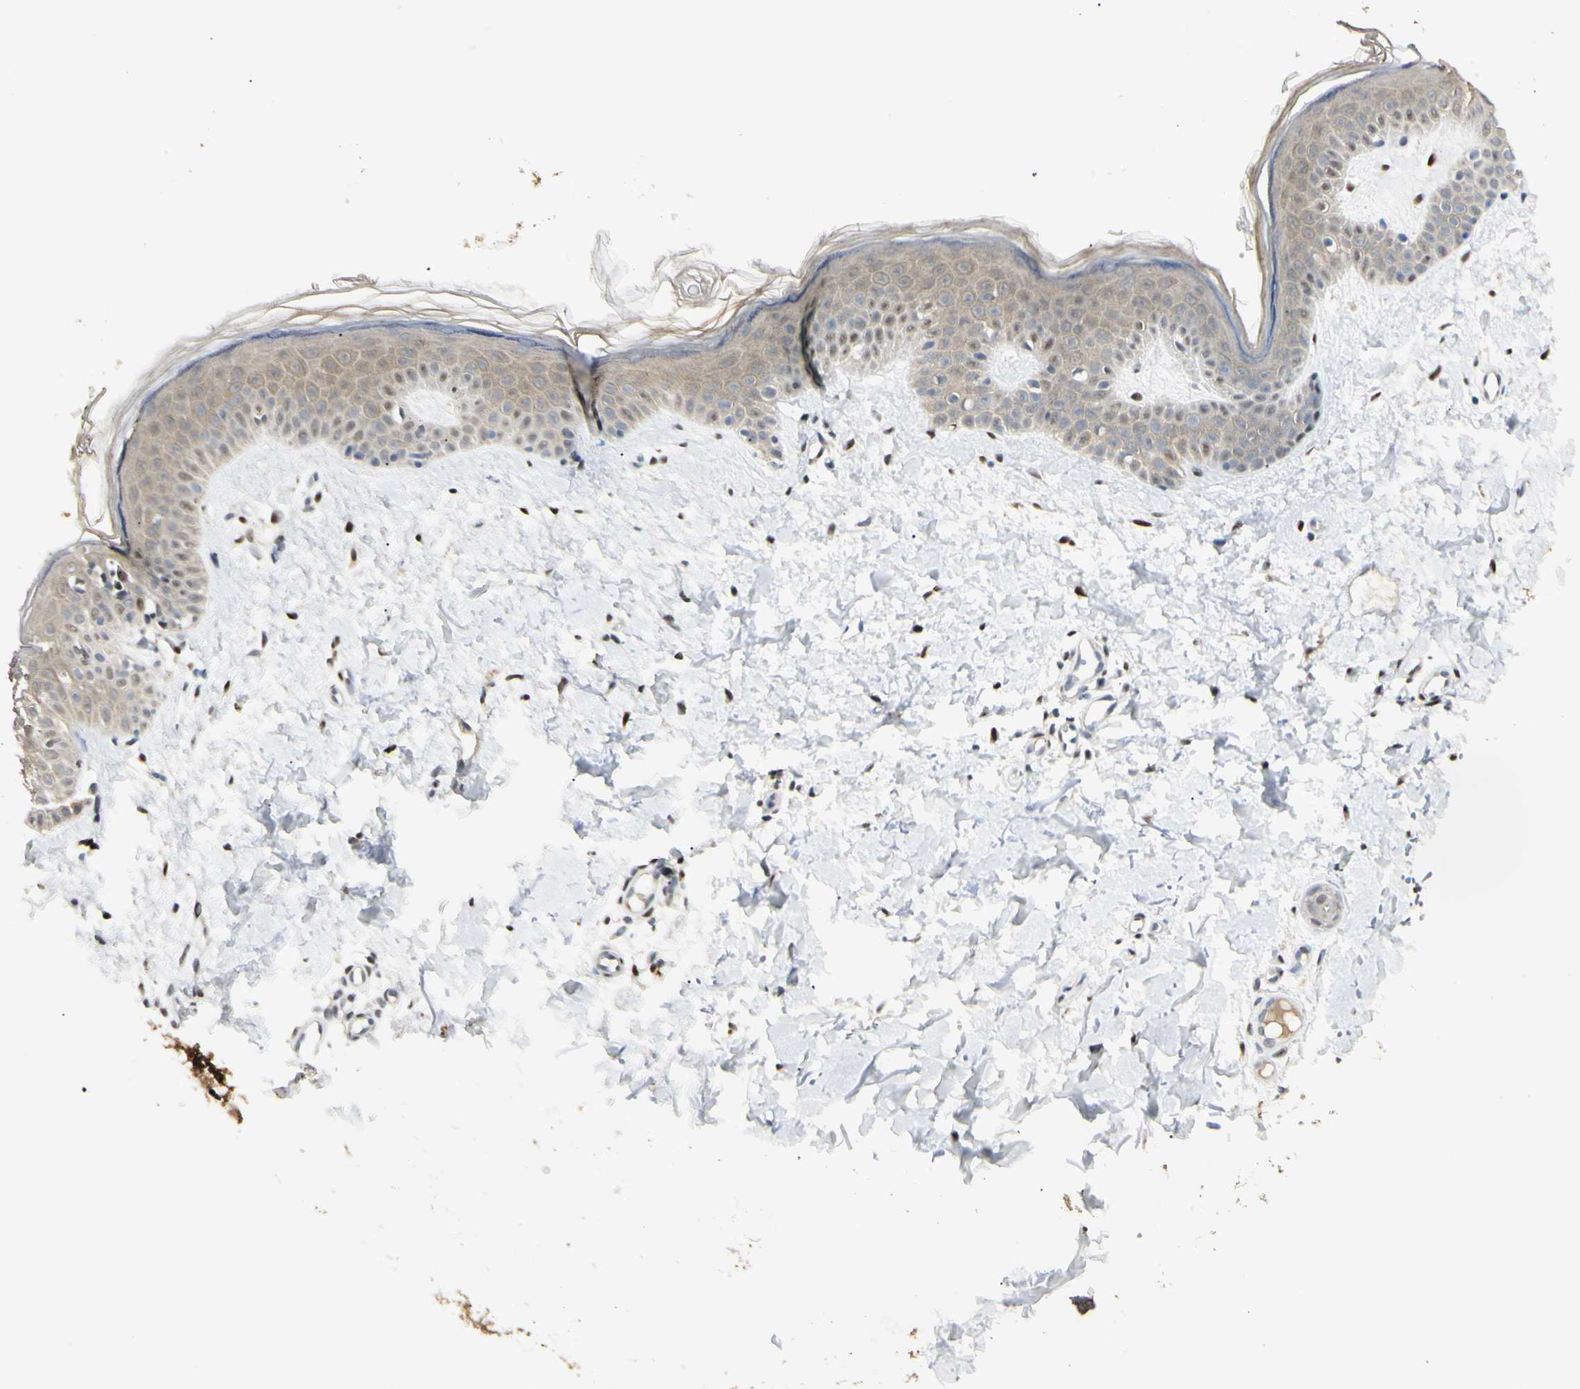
{"staining": {"intensity": "strong", "quantity": ">75%", "location": "cytoplasmic/membranous,nuclear"}, "tissue": "skin", "cell_type": "Fibroblasts", "image_type": "normal", "snomed": [{"axis": "morphology", "description": "Normal tissue, NOS"}, {"axis": "topography", "description": "Skin"}], "caption": "Fibroblasts display strong cytoplasmic/membranous,nuclear staining in about >75% of cells in normal skin. Nuclei are stained in blue.", "gene": "ATXN1", "patient": {"sex": "female", "age": 56}}